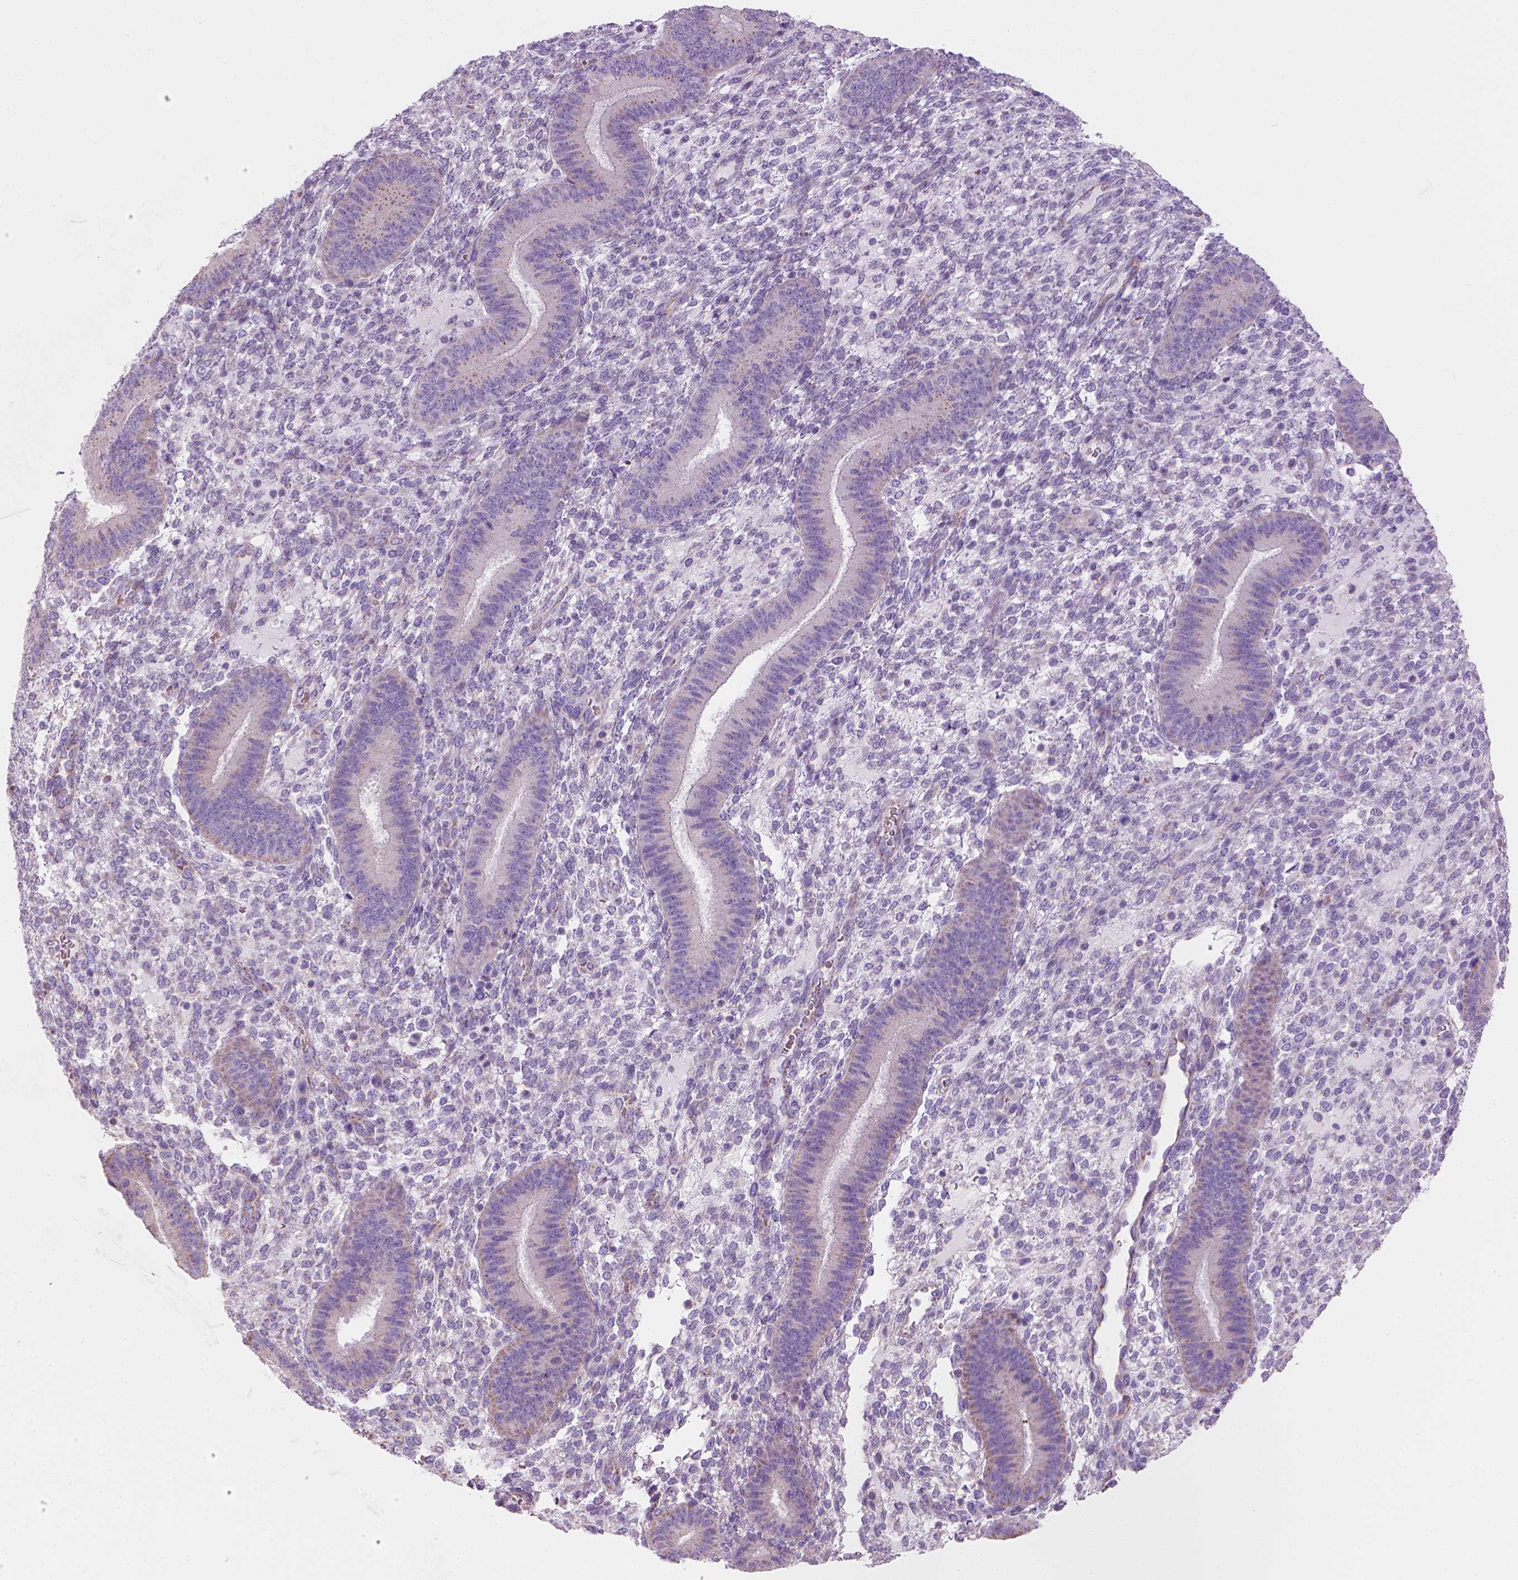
{"staining": {"intensity": "negative", "quantity": "none", "location": "none"}, "tissue": "endometrium", "cell_type": "Cells in endometrial stroma", "image_type": "normal", "snomed": [{"axis": "morphology", "description": "Normal tissue, NOS"}, {"axis": "topography", "description": "Endometrium"}], "caption": "Endometrium stained for a protein using IHC displays no staining cells in endometrial stroma.", "gene": "CES2", "patient": {"sex": "female", "age": 39}}